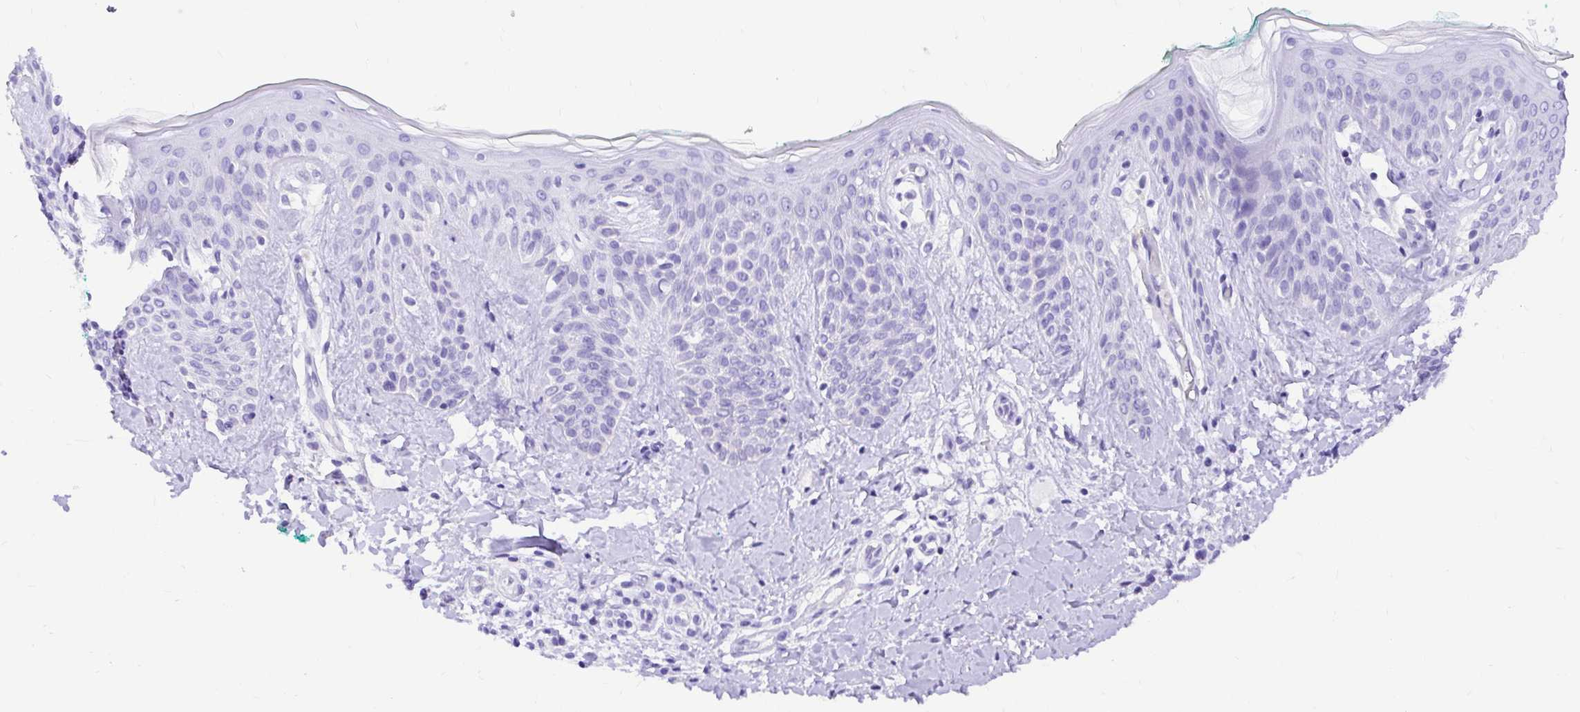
{"staining": {"intensity": "negative", "quantity": "none", "location": "none"}, "tissue": "skin", "cell_type": "Fibroblasts", "image_type": "normal", "snomed": [{"axis": "morphology", "description": "Normal tissue, NOS"}, {"axis": "topography", "description": "Skin"}], "caption": "Immunohistochemical staining of benign skin demonstrates no significant staining in fibroblasts. Nuclei are stained in blue.", "gene": "BACE2", "patient": {"sex": "male", "age": 16}}